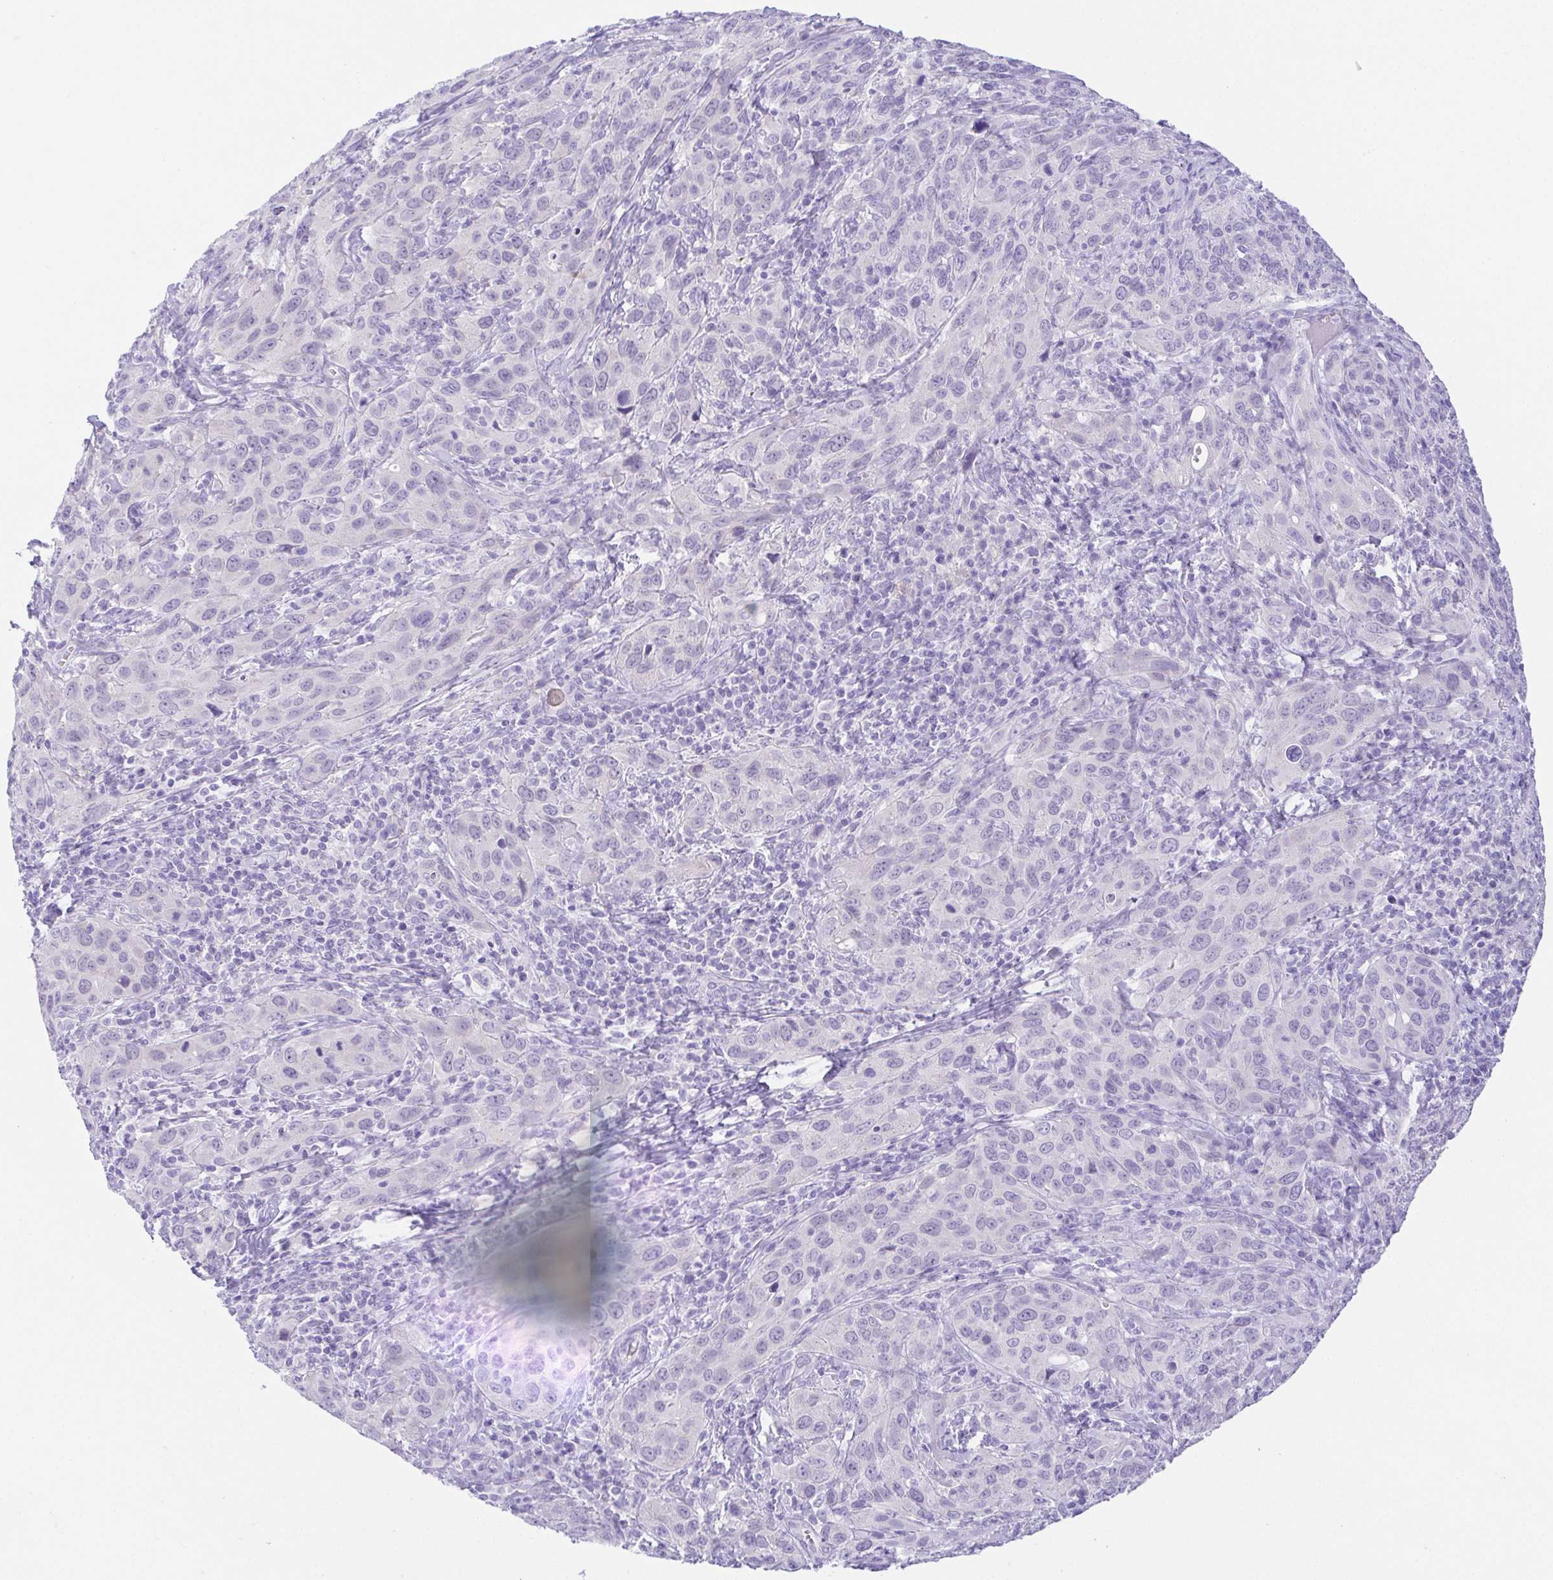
{"staining": {"intensity": "negative", "quantity": "none", "location": "none"}, "tissue": "cervical cancer", "cell_type": "Tumor cells", "image_type": "cancer", "snomed": [{"axis": "morphology", "description": "Normal tissue, NOS"}, {"axis": "morphology", "description": "Squamous cell carcinoma, NOS"}, {"axis": "topography", "description": "Cervix"}], "caption": "Tumor cells are negative for brown protein staining in cervical cancer (squamous cell carcinoma).", "gene": "SPATA4", "patient": {"sex": "female", "age": 51}}